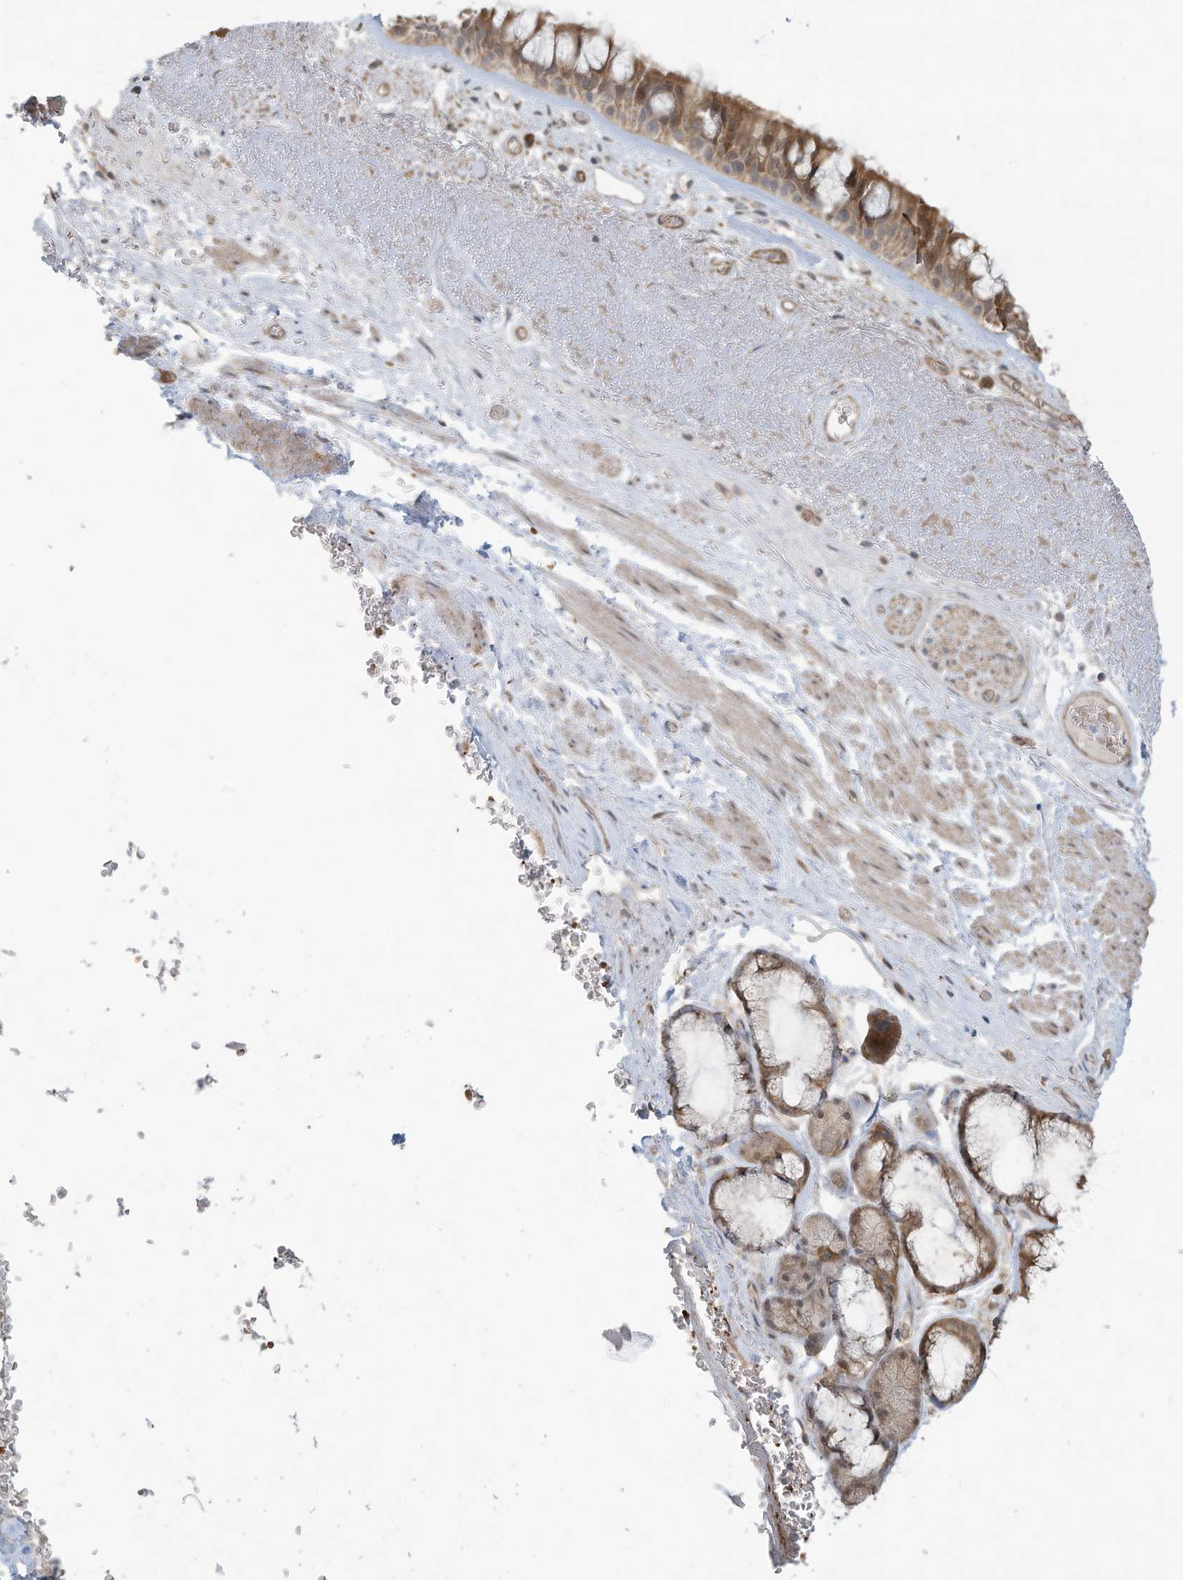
{"staining": {"intensity": "moderate", "quantity": ">75%", "location": "cytoplasmic/membranous"}, "tissue": "bronchus", "cell_type": "Respiratory epithelial cells", "image_type": "normal", "snomed": [{"axis": "morphology", "description": "Normal tissue, NOS"}, {"axis": "morphology", "description": "Squamous cell carcinoma, NOS"}, {"axis": "topography", "description": "Lymph node"}, {"axis": "topography", "description": "Bronchus"}, {"axis": "topography", "description": "Lung"}], "caption": "Brown immunohistochemical staining in unremarkable human bronchus demonstrates moderate cytoplasmic/membranous positivity in about >75% of respiratory epithelial cells. The protein is shown in brown color, while the nuclei are stained blue.", "gene": "ERI2", "patient": {"sex": "male", "age": 66}}